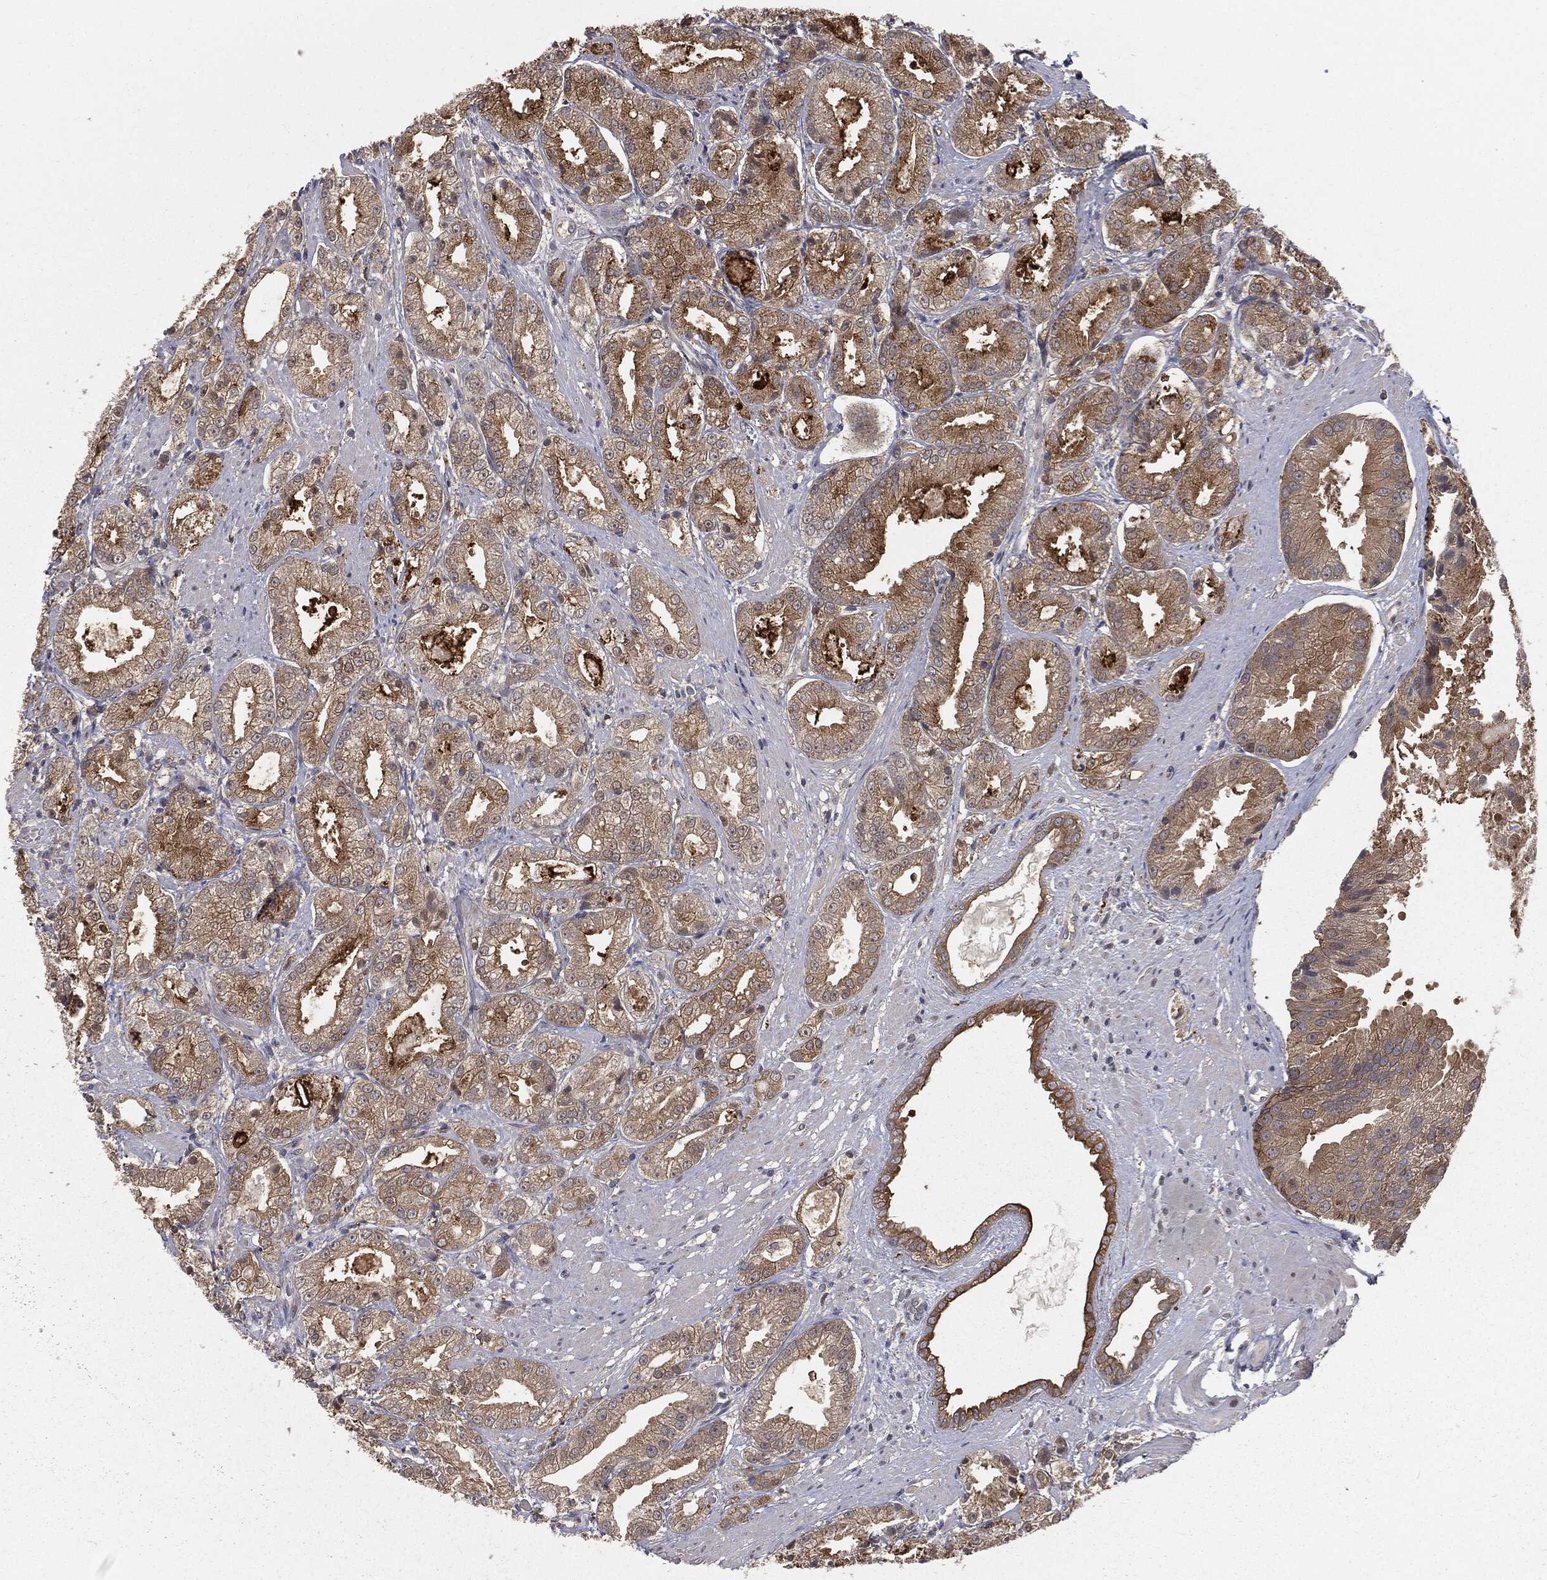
{"staining": {"intensity": "moderate", "quantity": "<25%", "location": "cytoplasmic/membranous"}, "tissue": "prostate cancer", "cell_type": "Tumor cells", "image_type": "cancer", "snomed": [{"axis": "morphology", "description": "Adenocarcinoma, High grade"}, {"axis": "topography", "description": "Prostate"}], "caption": "Human prostate high-grade adenocarcinoma stained with a protein marker shows moderate staining in tumor cells.", "gene": "FBXO7", "patient": {"sex": "male", "age": 61}}